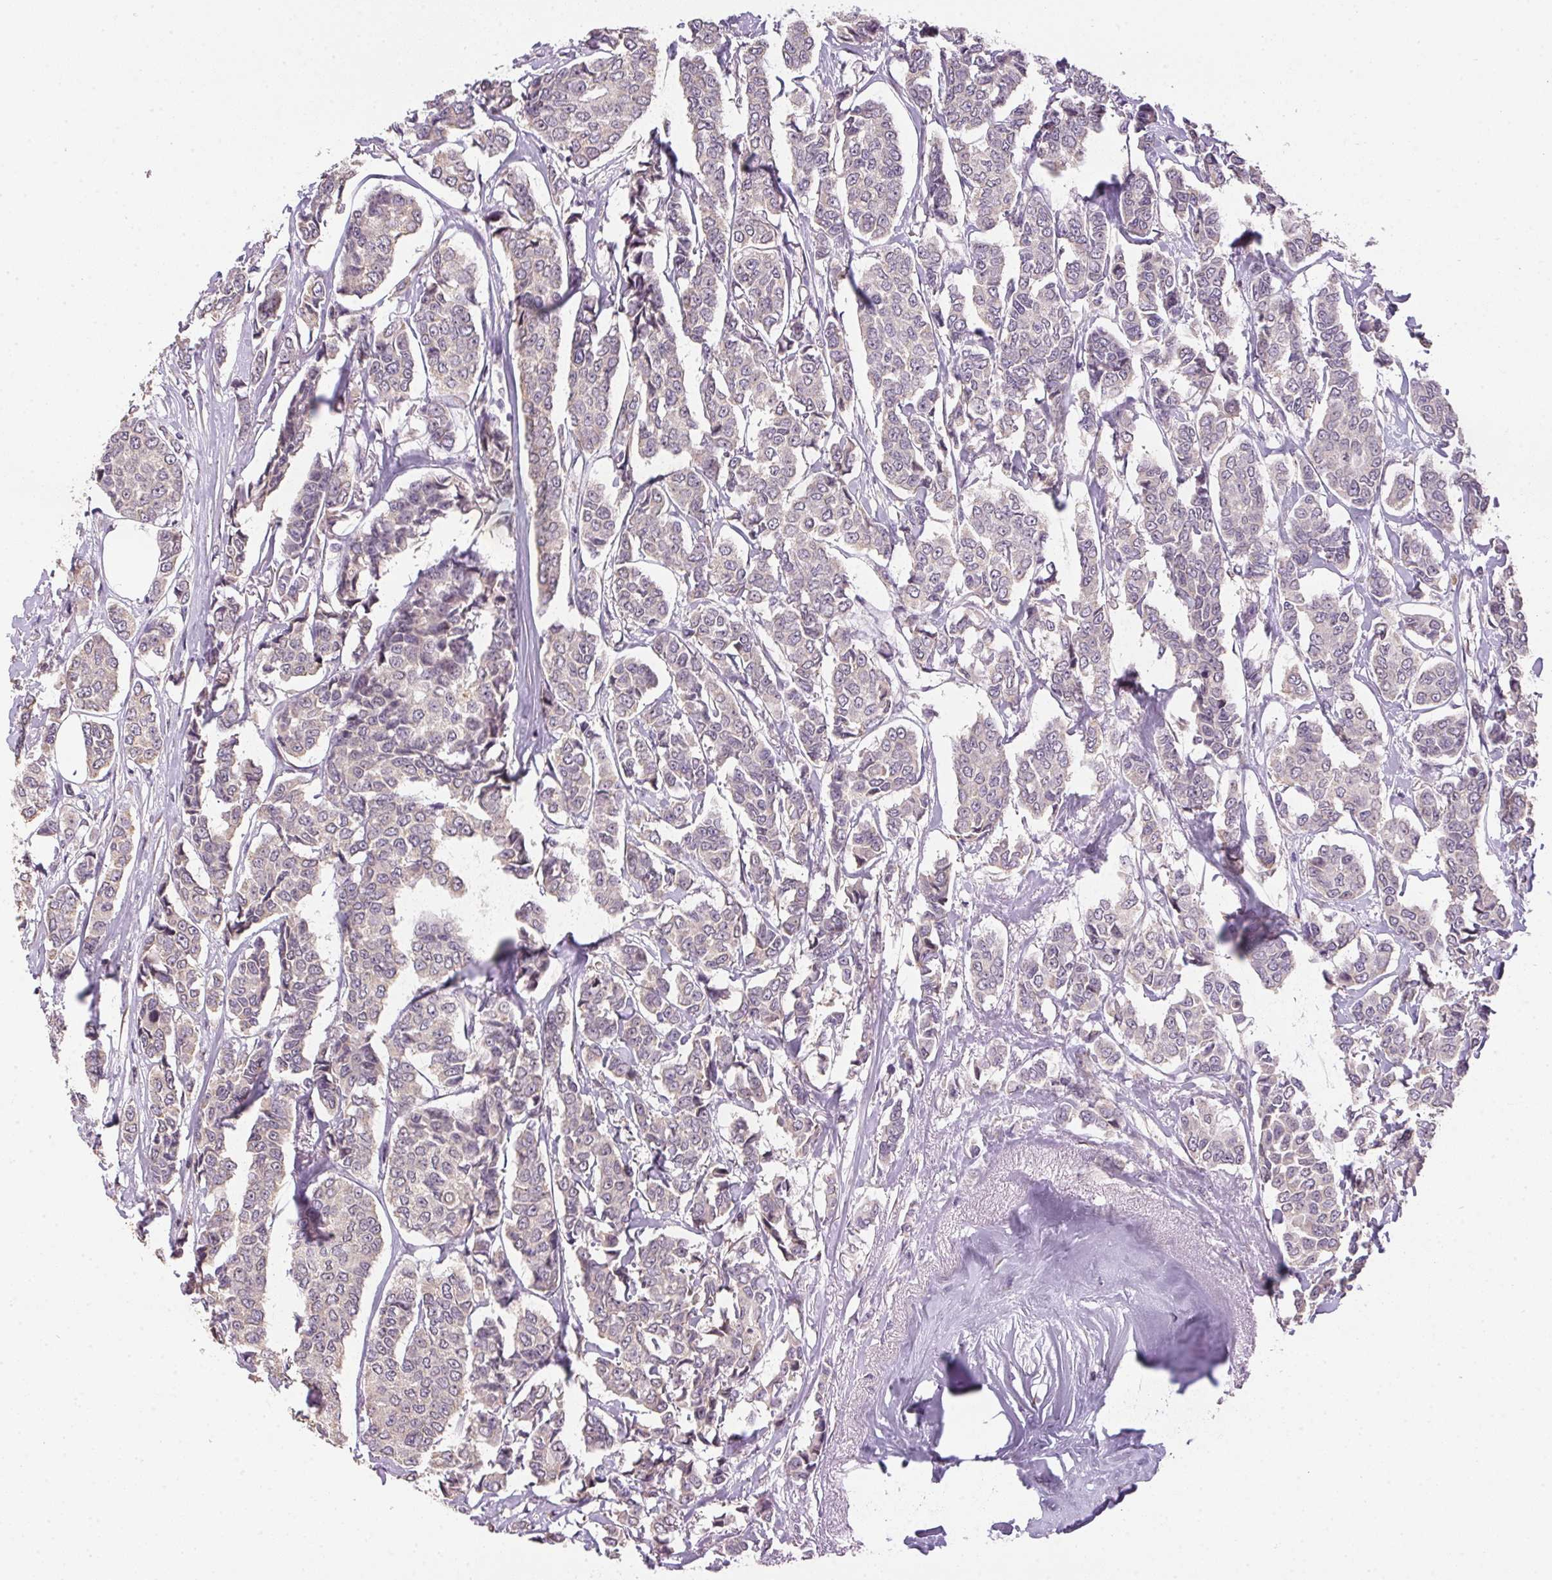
{"staining": {"intensity": "negative", "quantity": "none", "location": "none"}, "tissue": "breast cancer", "cell_type": "Tumor cells", "image_type": "cancer", "snomed": [{"axis": "morphology", "description": "Duct carcinoma"}, {"axis": "topography", "description": "Breast"}], "caption": "Image shows no protein staining in tumor cells of breast intraductal carcinoma tissue. The staining was performed using DAB to visualize the protein expression in brown, while the nuclei were stained in blue with hematoxylin (Magnification: 20x).", "gene": "SPACA9", "patient": {"sex": "female", "age": 94}}